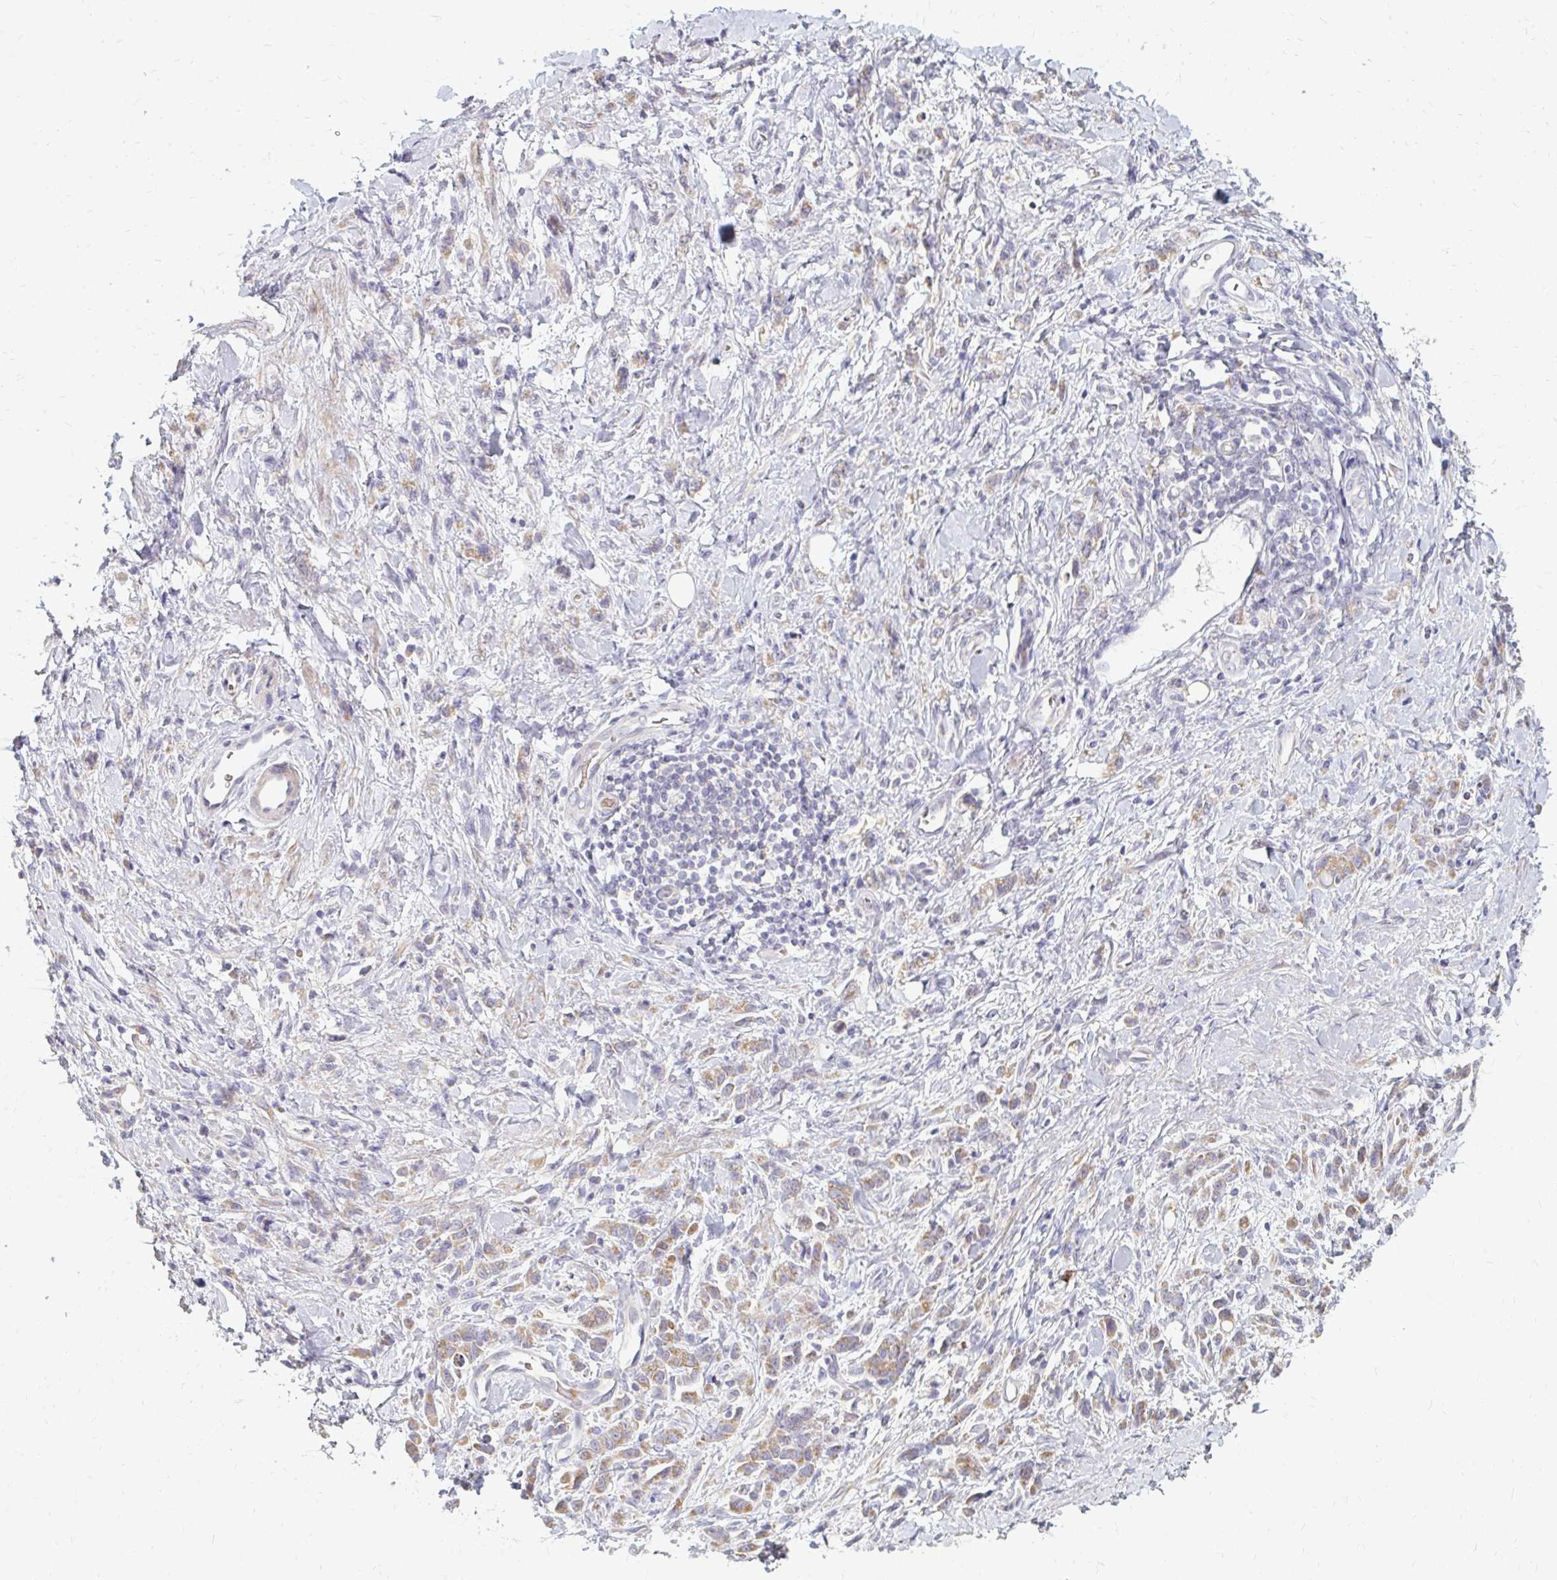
{"staining": {"intensity": "moderate", "quantity": ">75%", "location": "cytoplasmic/membranous"}, "tissue": "stomach cancer", "cell_type": "Tumor cells", "image_type": "cancer", "snomed": [{"axis": "morphology", "description": "Adenocarcinoma, NOS"}, {"axis": "topography", "description": "Stomach"}], "caption": "This micrograph reveals immunohistochemistry staining of human stomach cancer, with medium moderate cytoplasmic/membranous positivity in about >75% of tumor cells.", "gene": "RAB33A", "patient": {"sex": "male", "age": 77}}